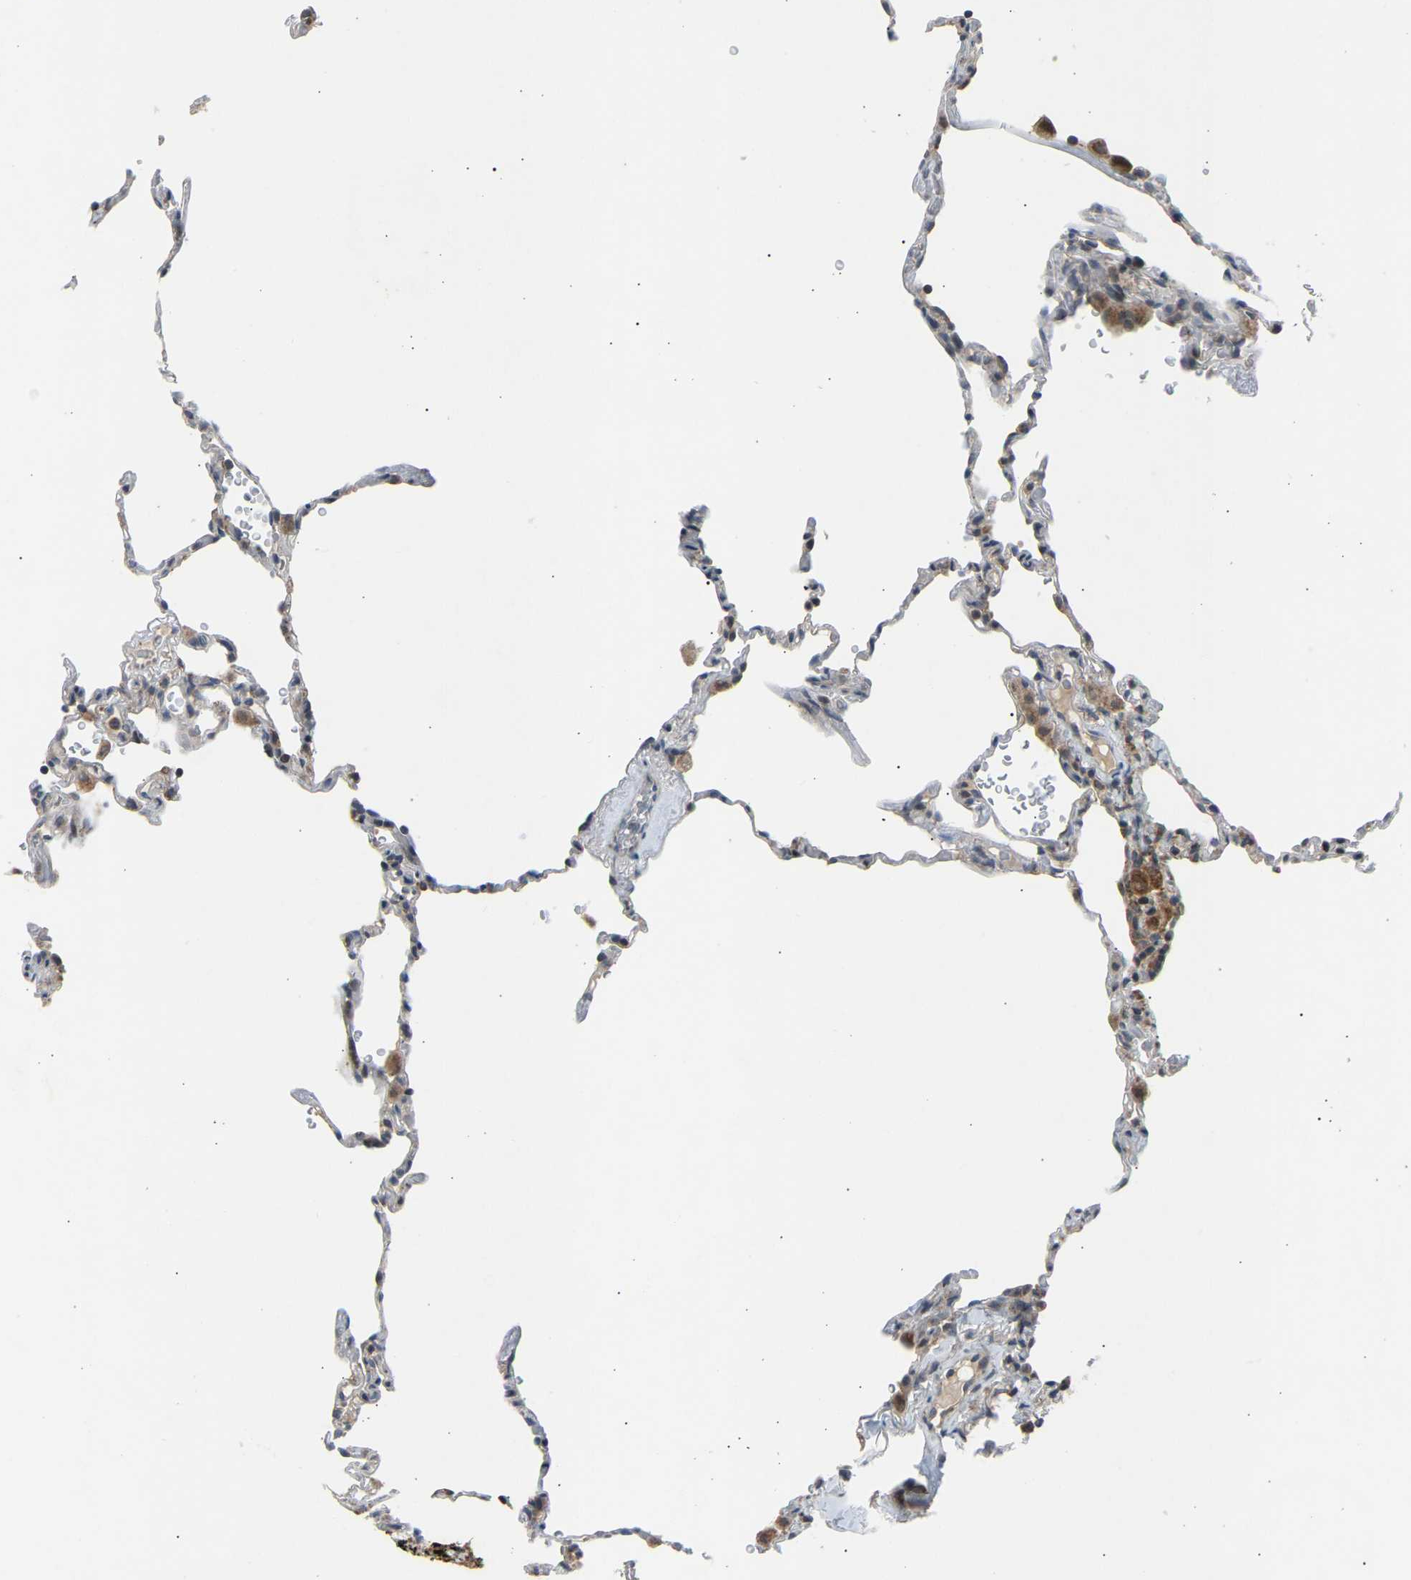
{"staining": {"intensity": "weak", "quantity": "<25%", "location": "cytoplasmic/membranous"}, "tissue": "lung", "cell_type": "Alveolar cells", "image_type": "normal", "snomed": [{"axis": "morphology", "description": "Normal tissue, NOS"}, {"axis": "topography", "description": "Lung"}], "caption": "Image shows no protein staining in alveolar cells of benign lung.", "gene": "SLIRP", "patient": {"sex": "male", "age": 59}}